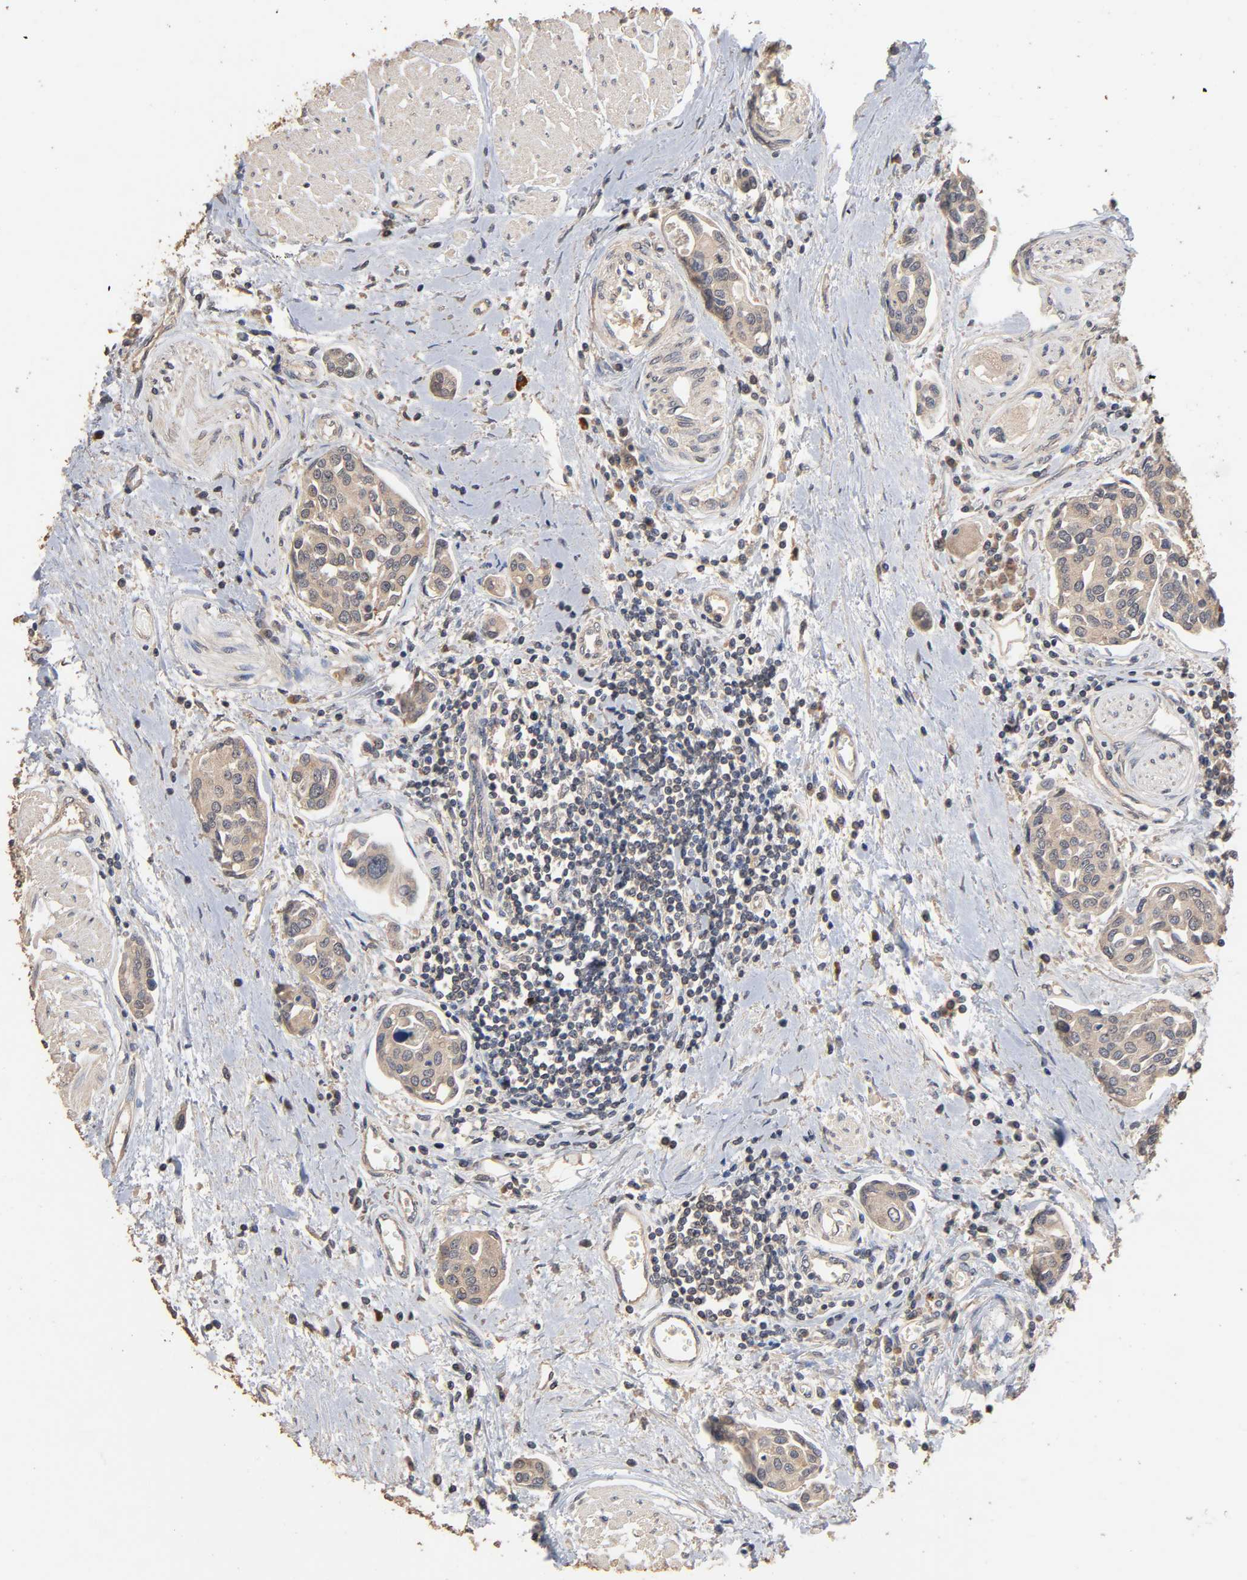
{"staining": {"intensity": "weak", "quantity": ">75%", "location": "cytoplasmic/membranous"}, "tissue": "urothelial cancer", "cell_type": "Tumor cells", "image_type": "cancer", "snomed": [{"axis": "morphology", "description": "Urothelial carcinoma, High grade"}, {"axis": "topography", "description": "Urinary bladder"}], "caption": "IHC staining of urothelial carcinoma (high-grade), which shows low levels of weak cytoplasmic/membranous positivity in about >75% of tumor cells indicating weak cytoplasmic/membranous protein positivity. The staining was performed using DAB (brown) for protein detection and nuclei were counterstained in hematoxylin (blue).", "gene": "ARHGEF7", "patient": {"sex": "male", "age": 78}}